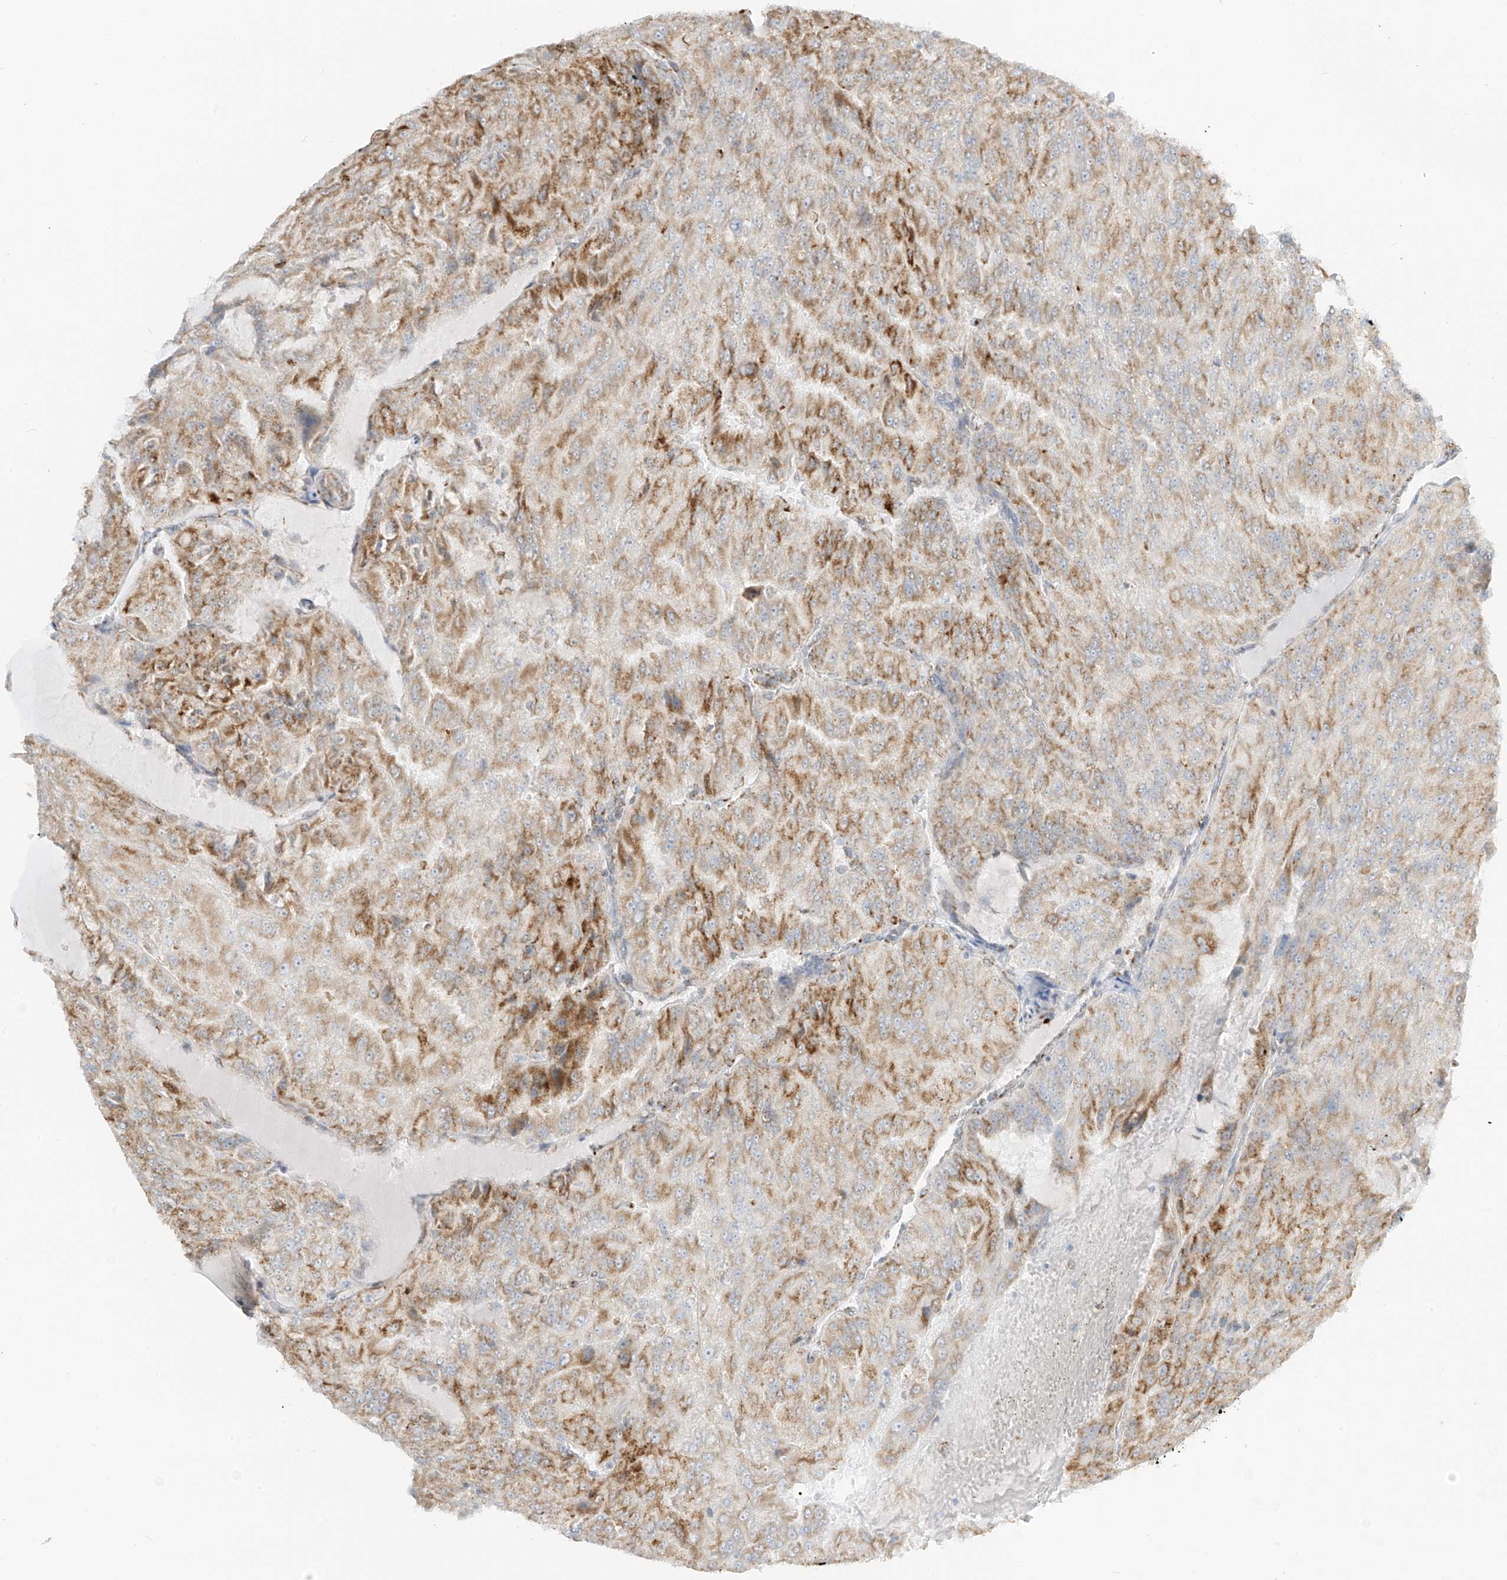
{"staining": {"intensity": "moderate", "quantity": ">75%", "location": "cytoplasmic/membranous"}, "tissue": "renal cancer", "cell_type": "Tumor cells", "image_type": "cancer", "snomed": [{"axis": "morphology", "description": "Adenocarcinoma, NOS"}, {"axis": "topography", "description": "Kidney"}], "caption": "A brown stain shows moderate cytoplasmic/membranous expression of a protein in renal cancer (adenocarcinoma) tumor cells.", "gene": "LRRC59", "patient": {"sex": "female", "age": 63}}